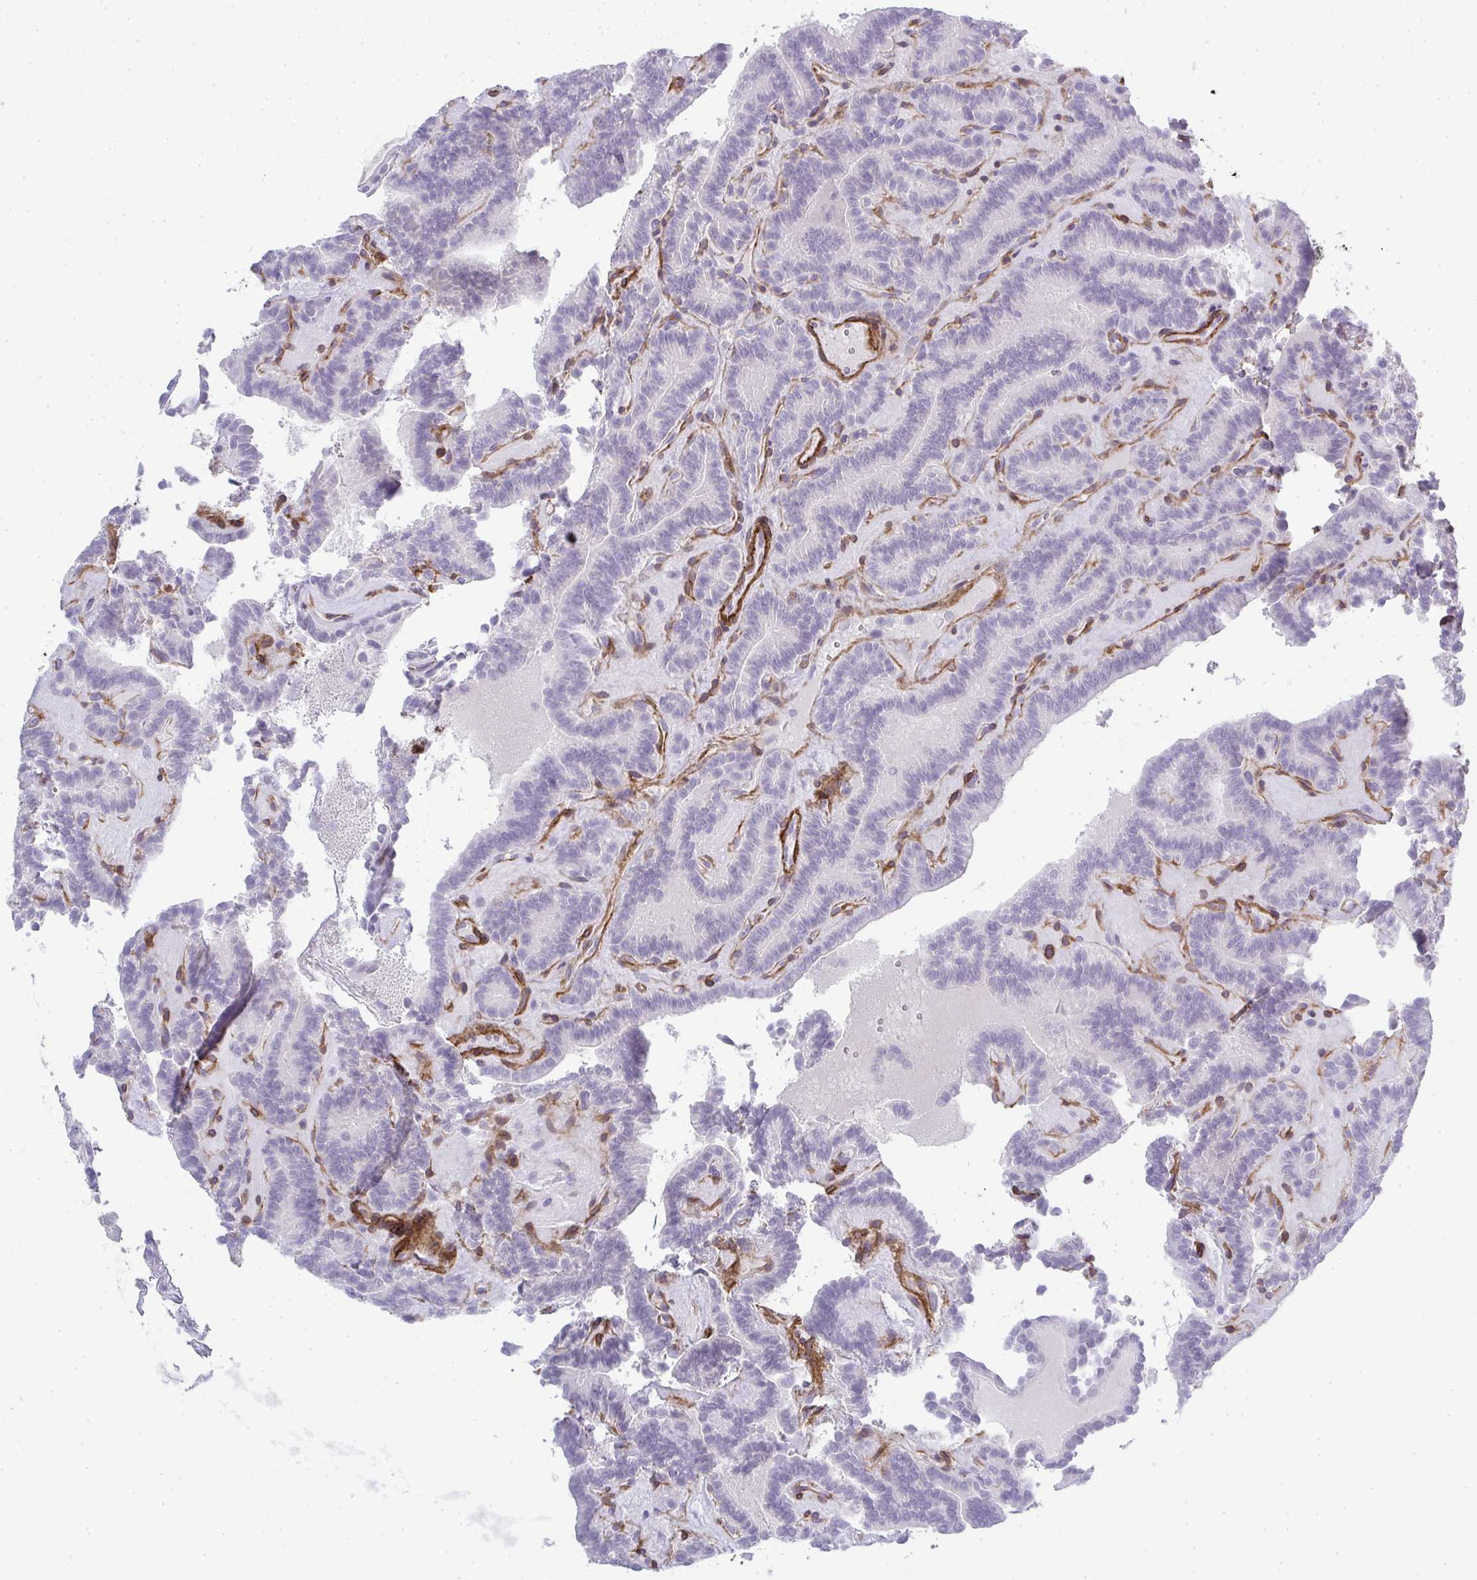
{"staining": {"intensity": "negative", "quantity": "none", "location": "none"}, "tissue": "thyroid cancer", "cell_type": "Tumor cells", "image_type": "cancer", "snomed": [{"axis": "morphology", "description": "Papillary adenocarcinoma, NOS"}, {"axis": "topography", "description": "Thyroid gland"}], "caption": "IHC of thyroid cancer reveals no staining in tumor cells.", "gene": "UBE2S", "patient": {"sex": "female", "age": 21}}